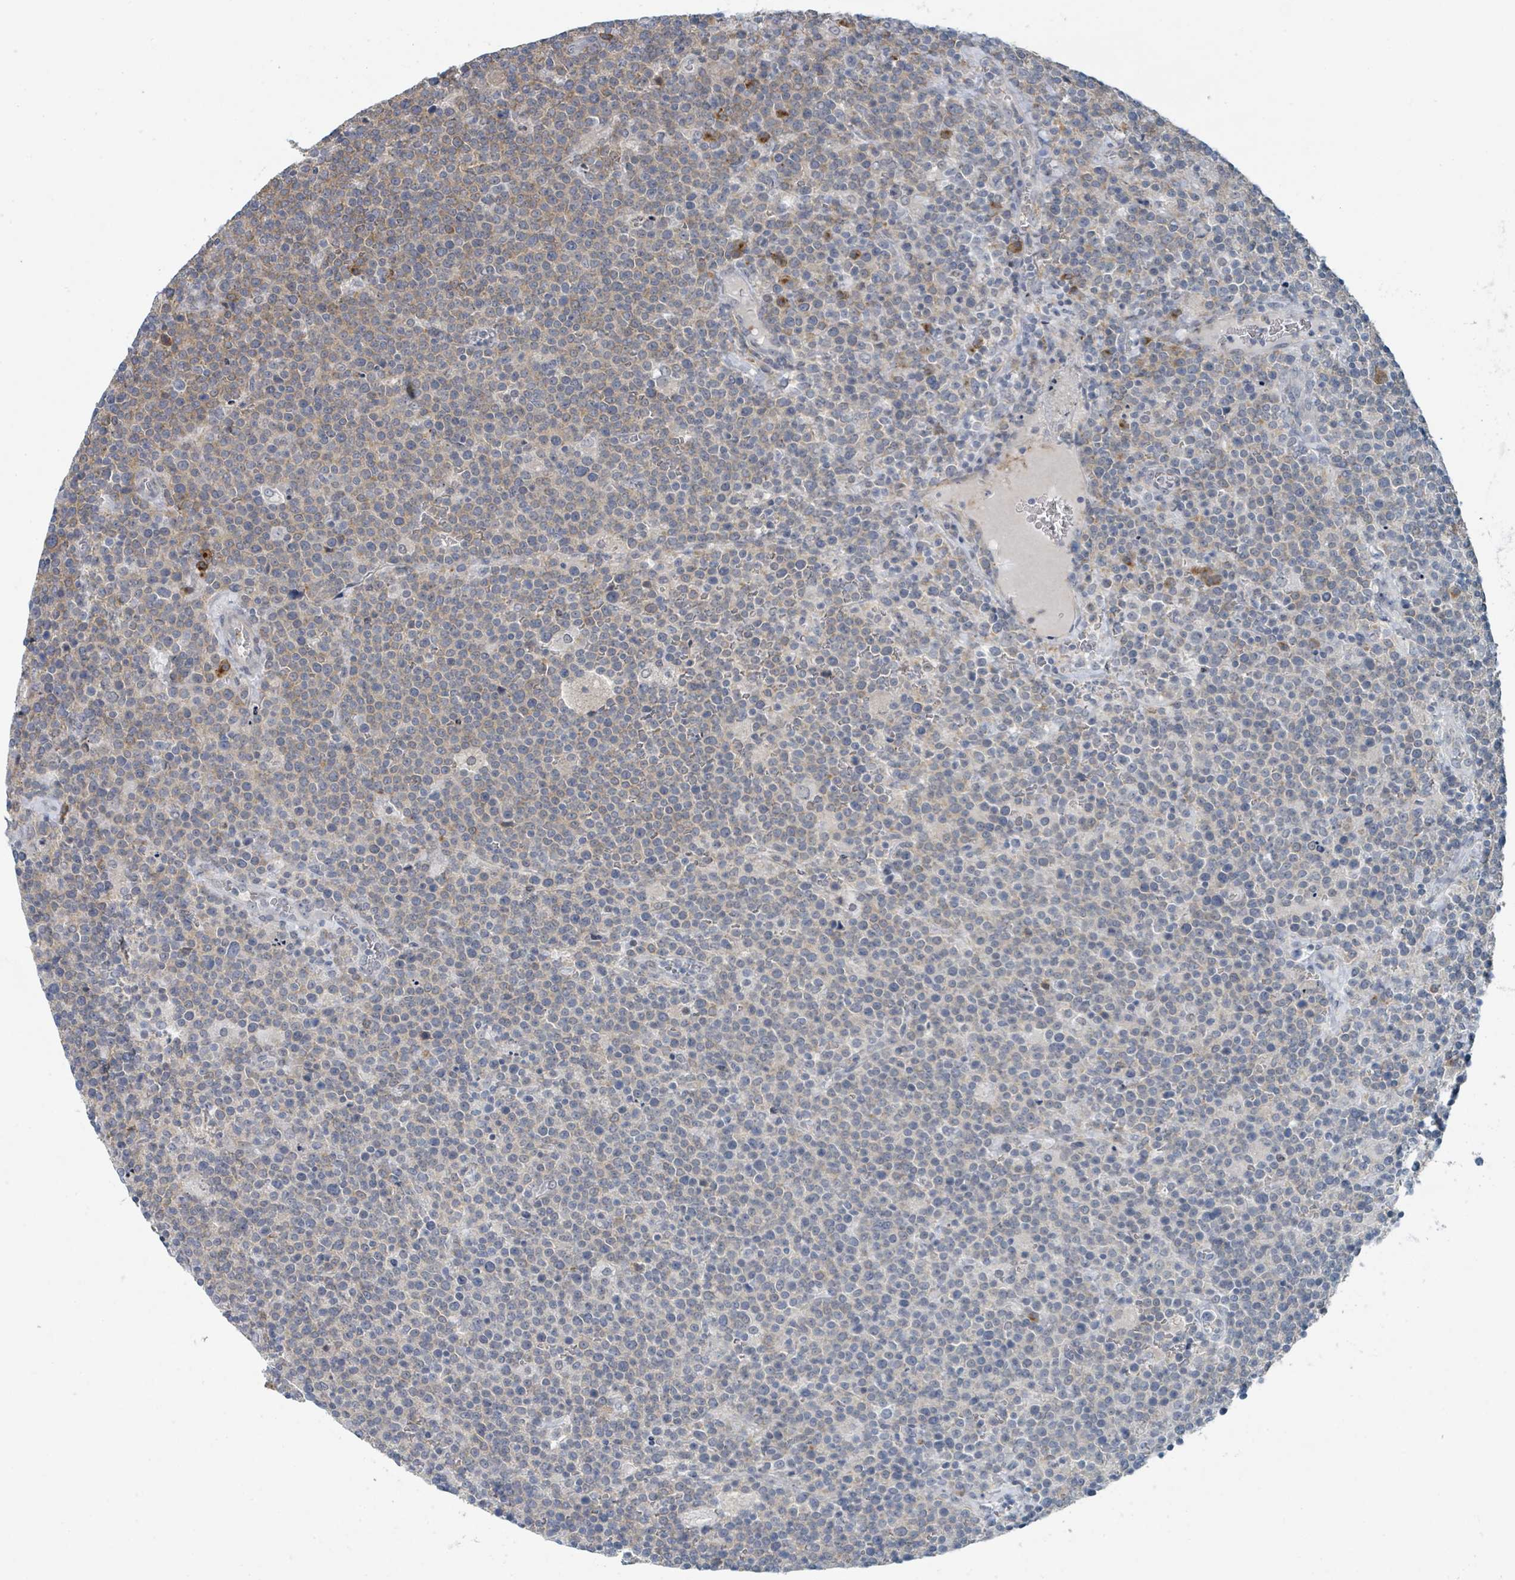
{"staining": {"intensity": "weak", "quantity": "25%-75%", "location": "cytoplasmic/membranous"}, "tissue": "lymphoma", "cell_type": "Tumor cells", "image_type": "cancer", "snomed": [{"axis": "morphology", "description": "Malignant lymphoma, non-Hodgkin's type, High grade"}, {"axis": "topography", "description": "Lymph node"}], "caption": "An image showing weak cytoplasmic/membranous staining in approximately 25%-75% of tumor cells in lymphoma, as visualized by brown immunohistochemical staining.", "gene": "ANKRD55", "patient": {"sex": "male", "age": 61}}